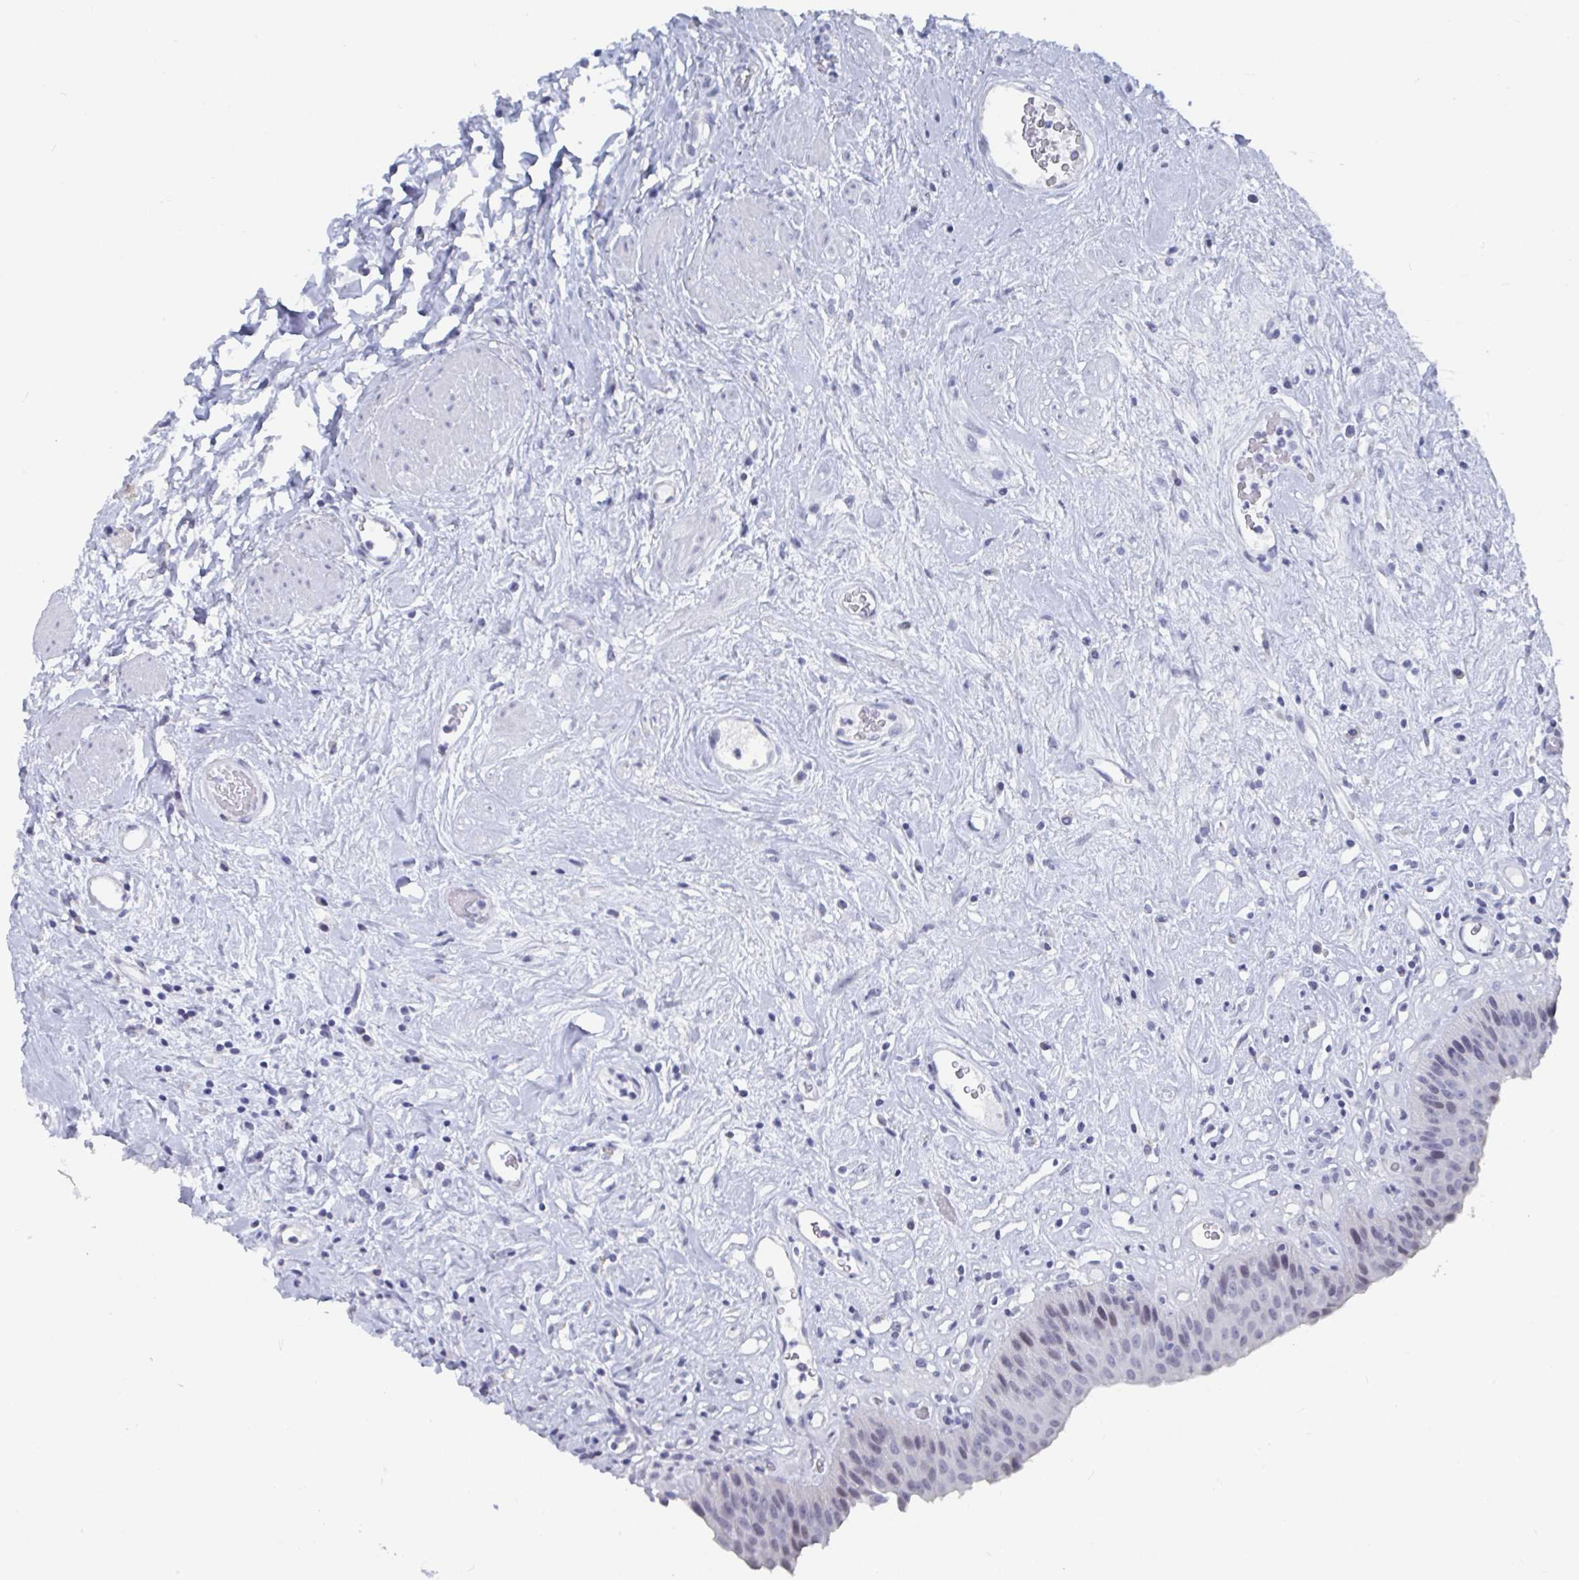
{"staining": {"intensity": "negative", "quantity": "none", "location": "none"}, "tissue": "urinary bladder", "cell_type": "Urothelial cells", "image_type": "normal", "snomed": [{"axis": "morphology", "description": "Normal tissue, NOS"}, {"axis": "topography", "description": "Urinary bladder"}], "caption": "A high-resolution photomicrograph shows immunohistochemistry (IHC) staining of benign urinary bladder, which shows no significant positivity in urothelial cells.", "gene": "CAMKV", "patient": {"sex": "female", "age": 56}}